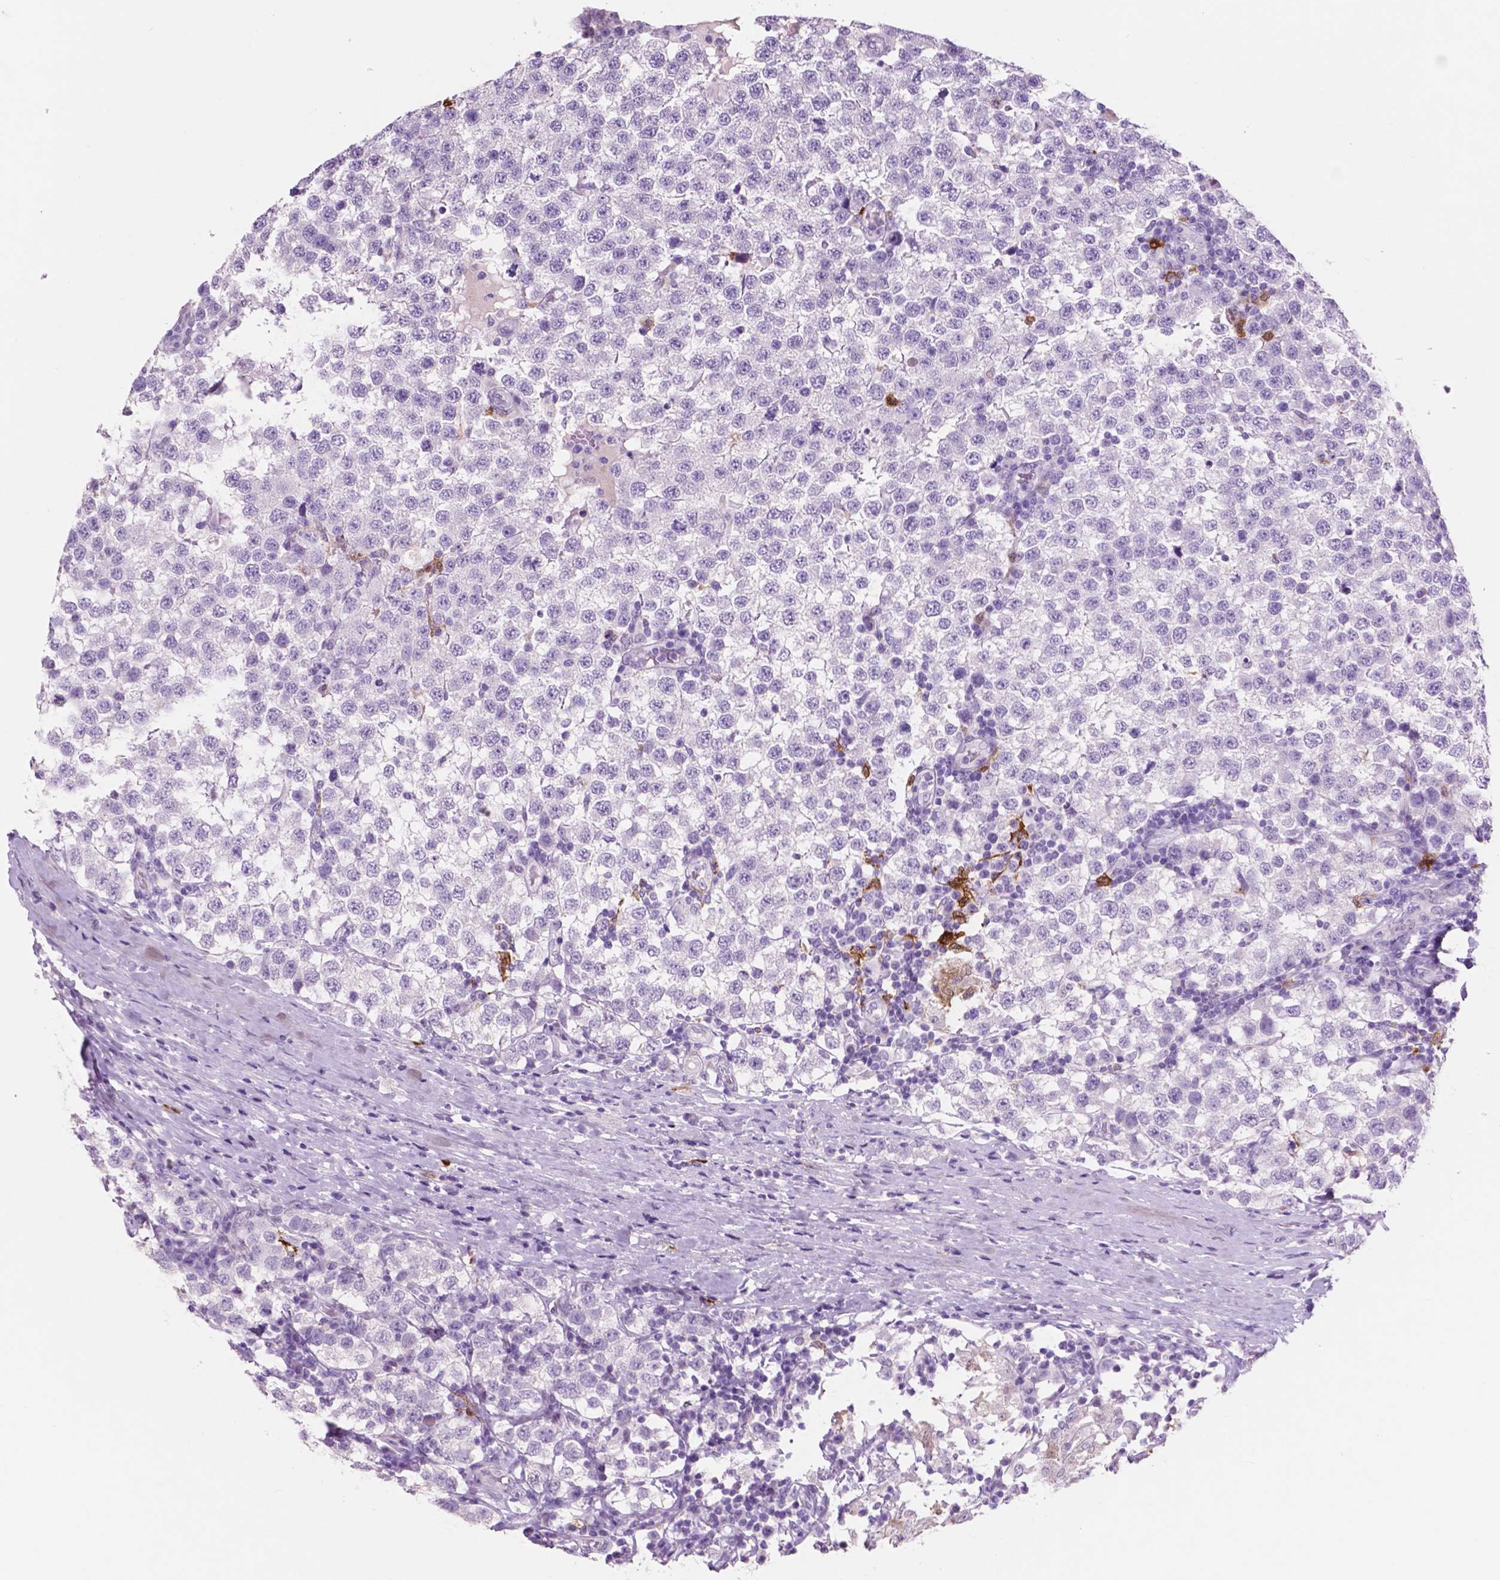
{"staining": {"intensity": "negative", "quantity": "none", "location": "none"}, "tissue": "testis cancer", "cell_type": "Tumor cells", "image_type": "cancer", "snomed": [{"axis": "morphology", "description": "Seminoma, NOS"}, {"axis": "topography", "description": "Testis"}], "caption": "DAB (3,3'-diaminobenzidine) immunohistochemical staining of human testis cancer (seminoma) reveals no significant expression in tumor cells.", "gene": "IDO1", "patient": {"sex": "male", "age": 34}}